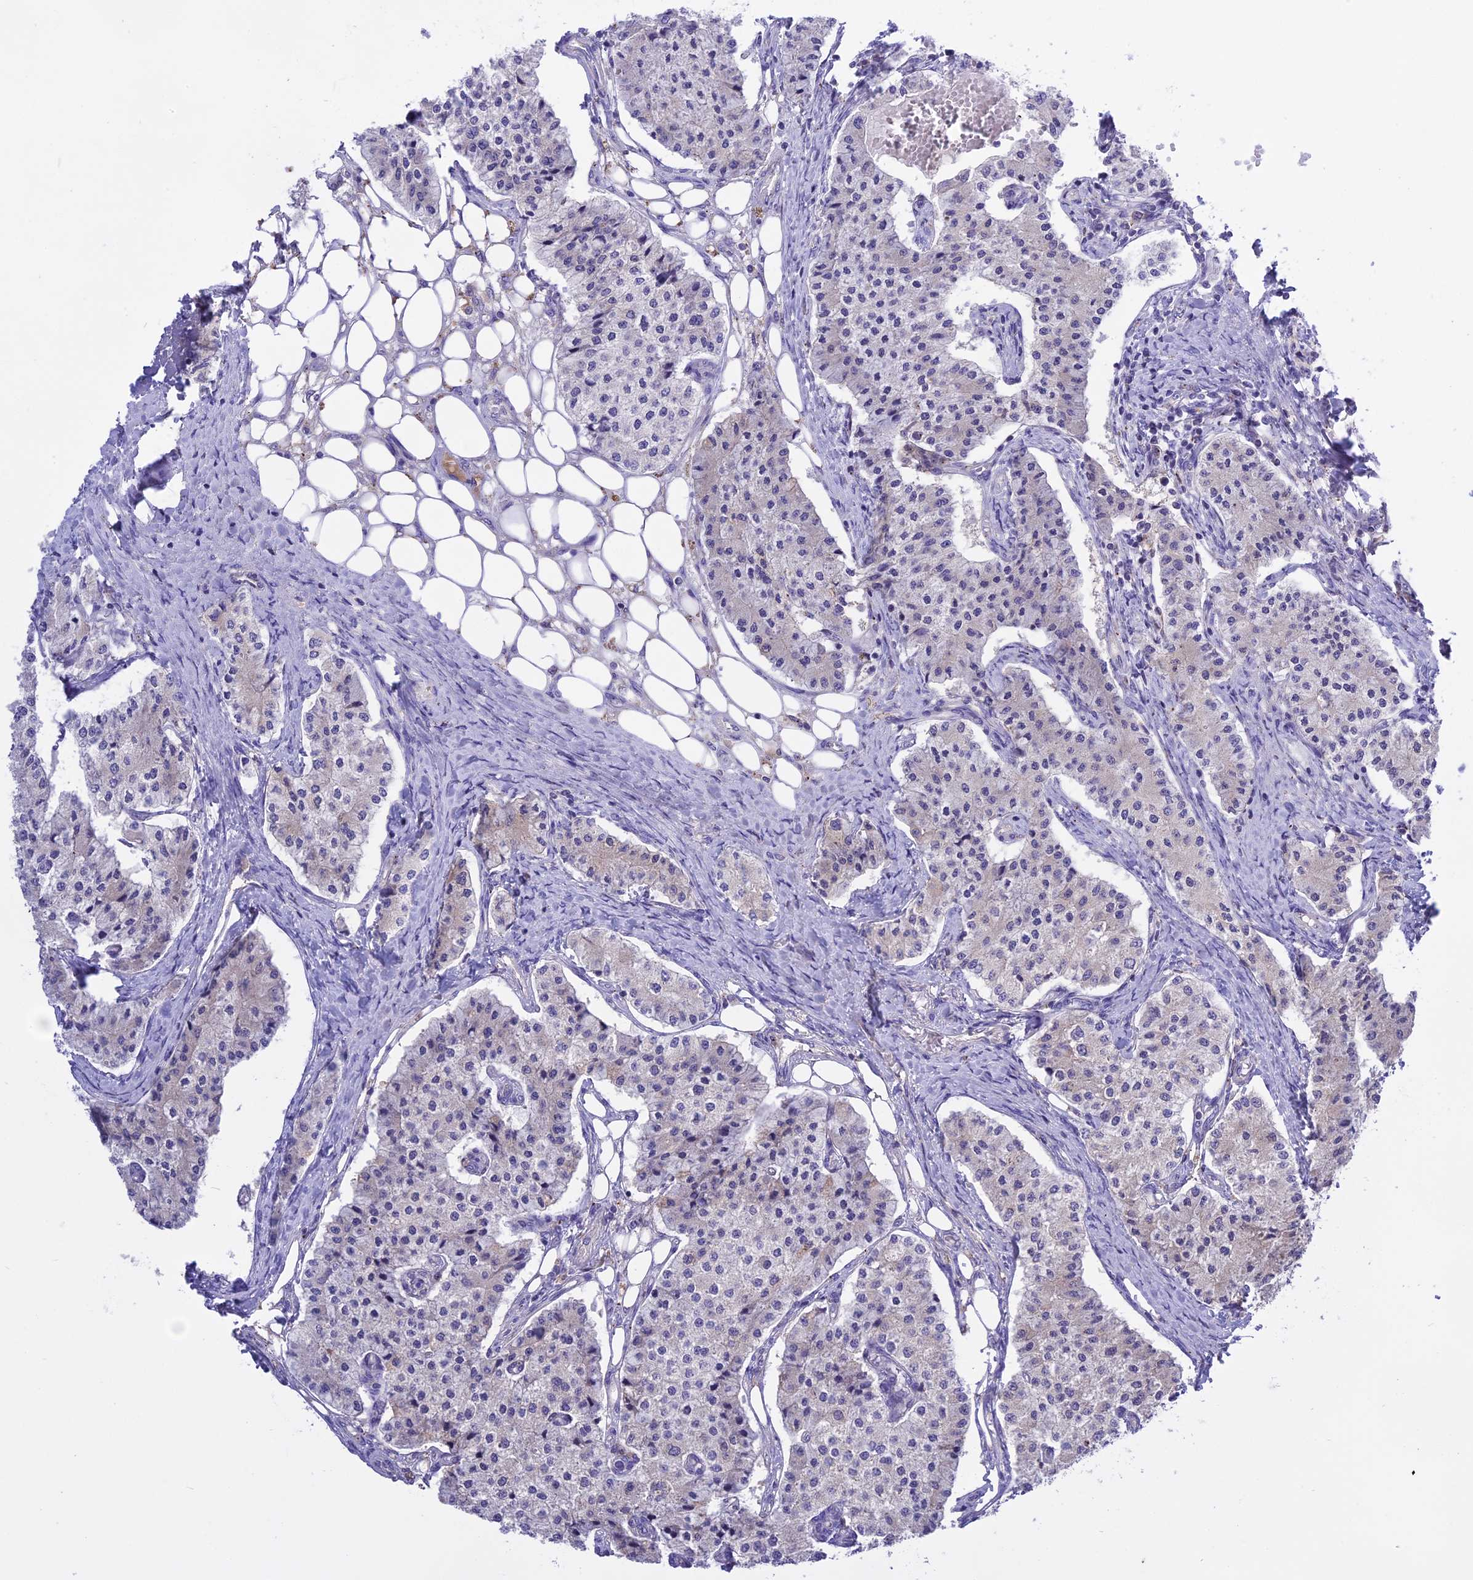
{"staining": {"intensity": "negative", "quantity": "none", "location": "none"}, "tissue": "carcinoid", "cell_type": "Tumor cells", "image_type": "cancer", "snomed": [{"axis": "morphology", "description": "Carcinoid, malignant, NOS"}, {"axis": "topography", "description": "Colon"}], "caption": "Immunohistochemical staining of malignant carcinoid displays no significant expression in tumor cells.", "gene": "NUDT8", "patient": {"sex": "female", "age": 52}}